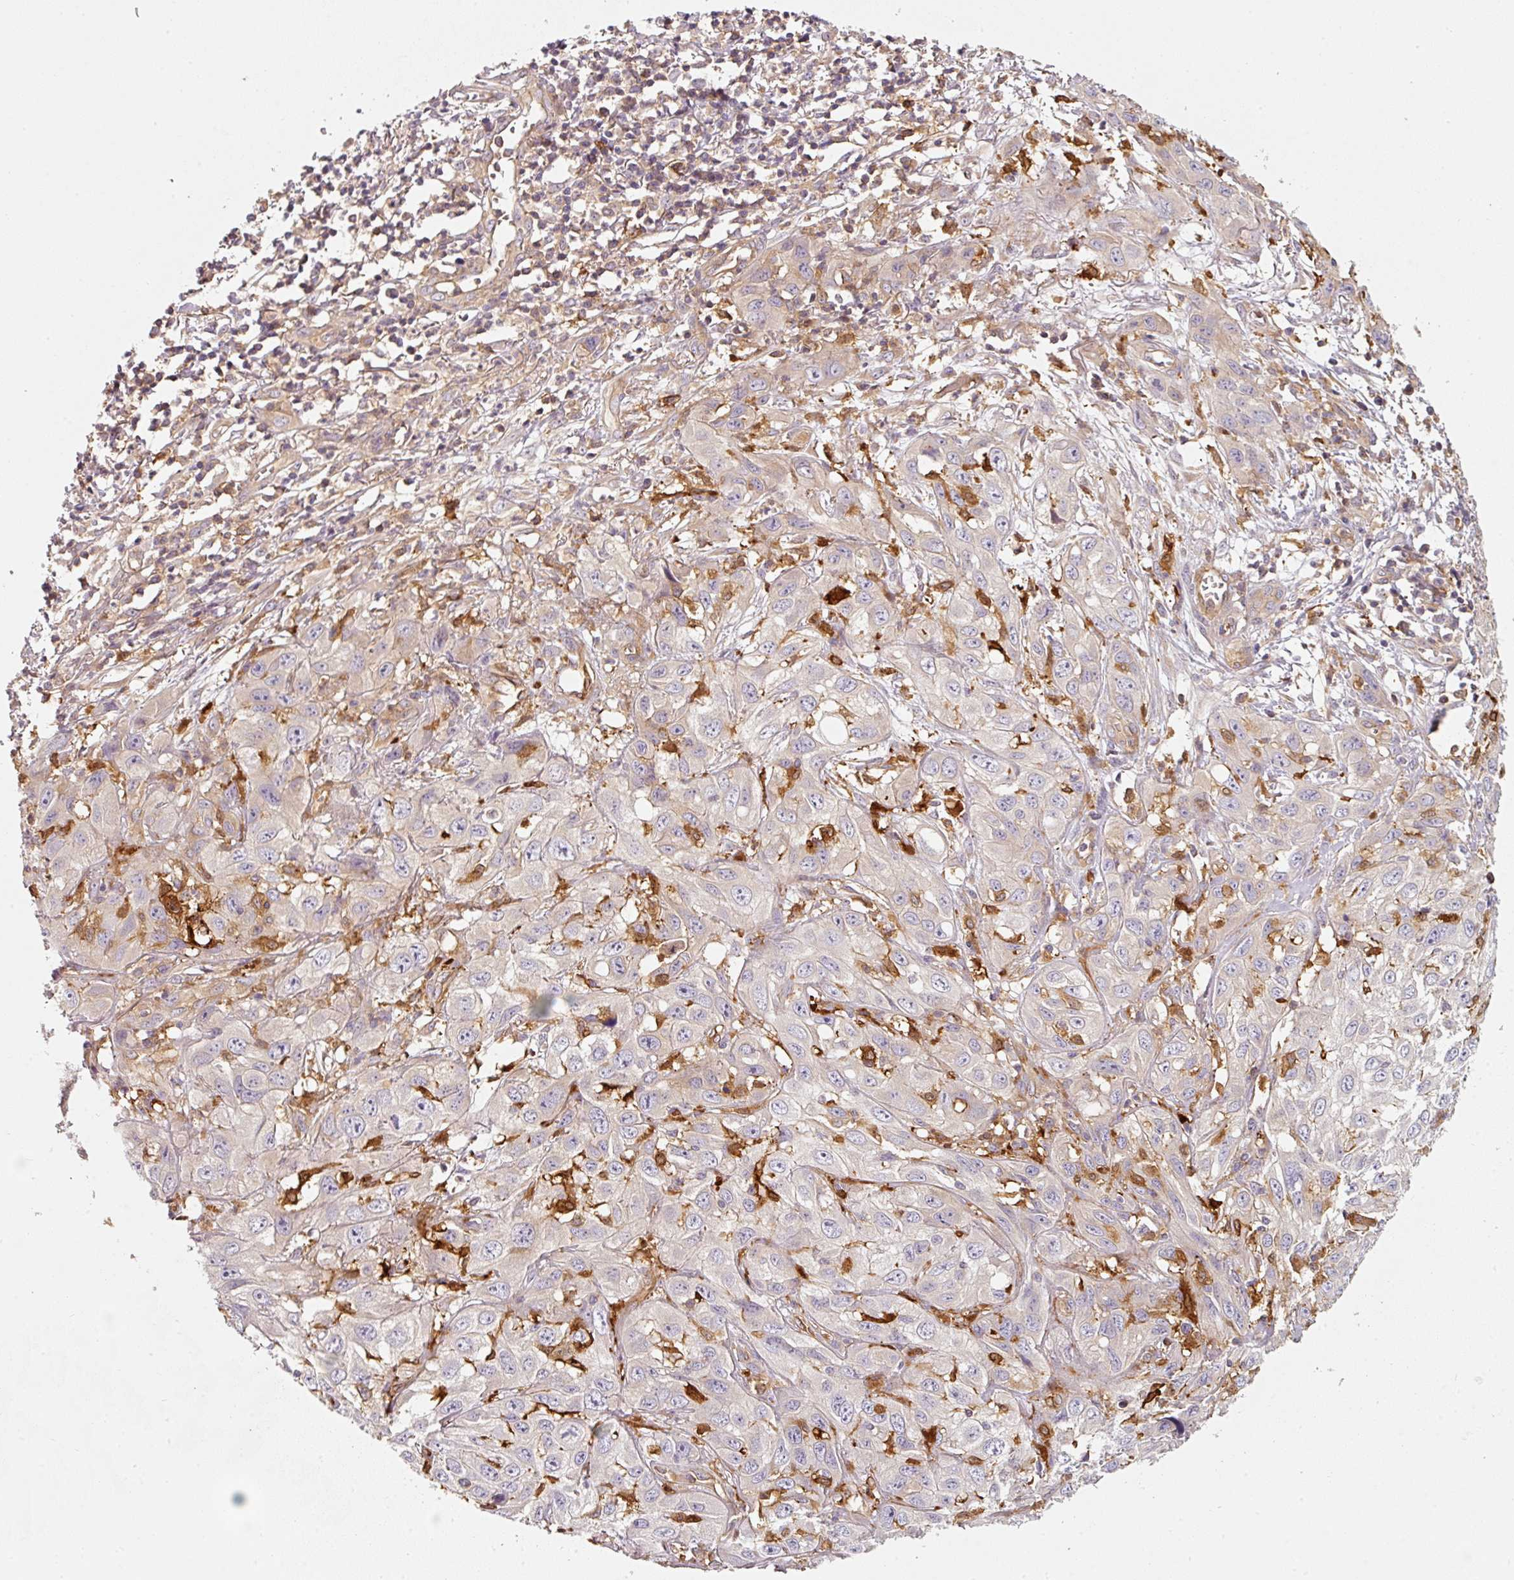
{"staining": {"intensity": "negative", "quantity": "none", "location": "none"}, "tissue": "skin cancer", "cell_type": "Tumor cells", "image_type": "cancer", "snomed": [{"axis": "morphology", "description": "Squamous cell carcinoma, NOS"}, {"axis": "topography", "description": "Skin"}, {"axis": "topography", "description": "Vulva"}], "caption": "IHC photomicrograph of squamous cell carcinoma (skin) stained for a protein (brown), which shows no expression in tumor cells. Nuclei are stained in blue.", "gene": "IQGAP2", "patient": {"sex": "female", "age": 71}}